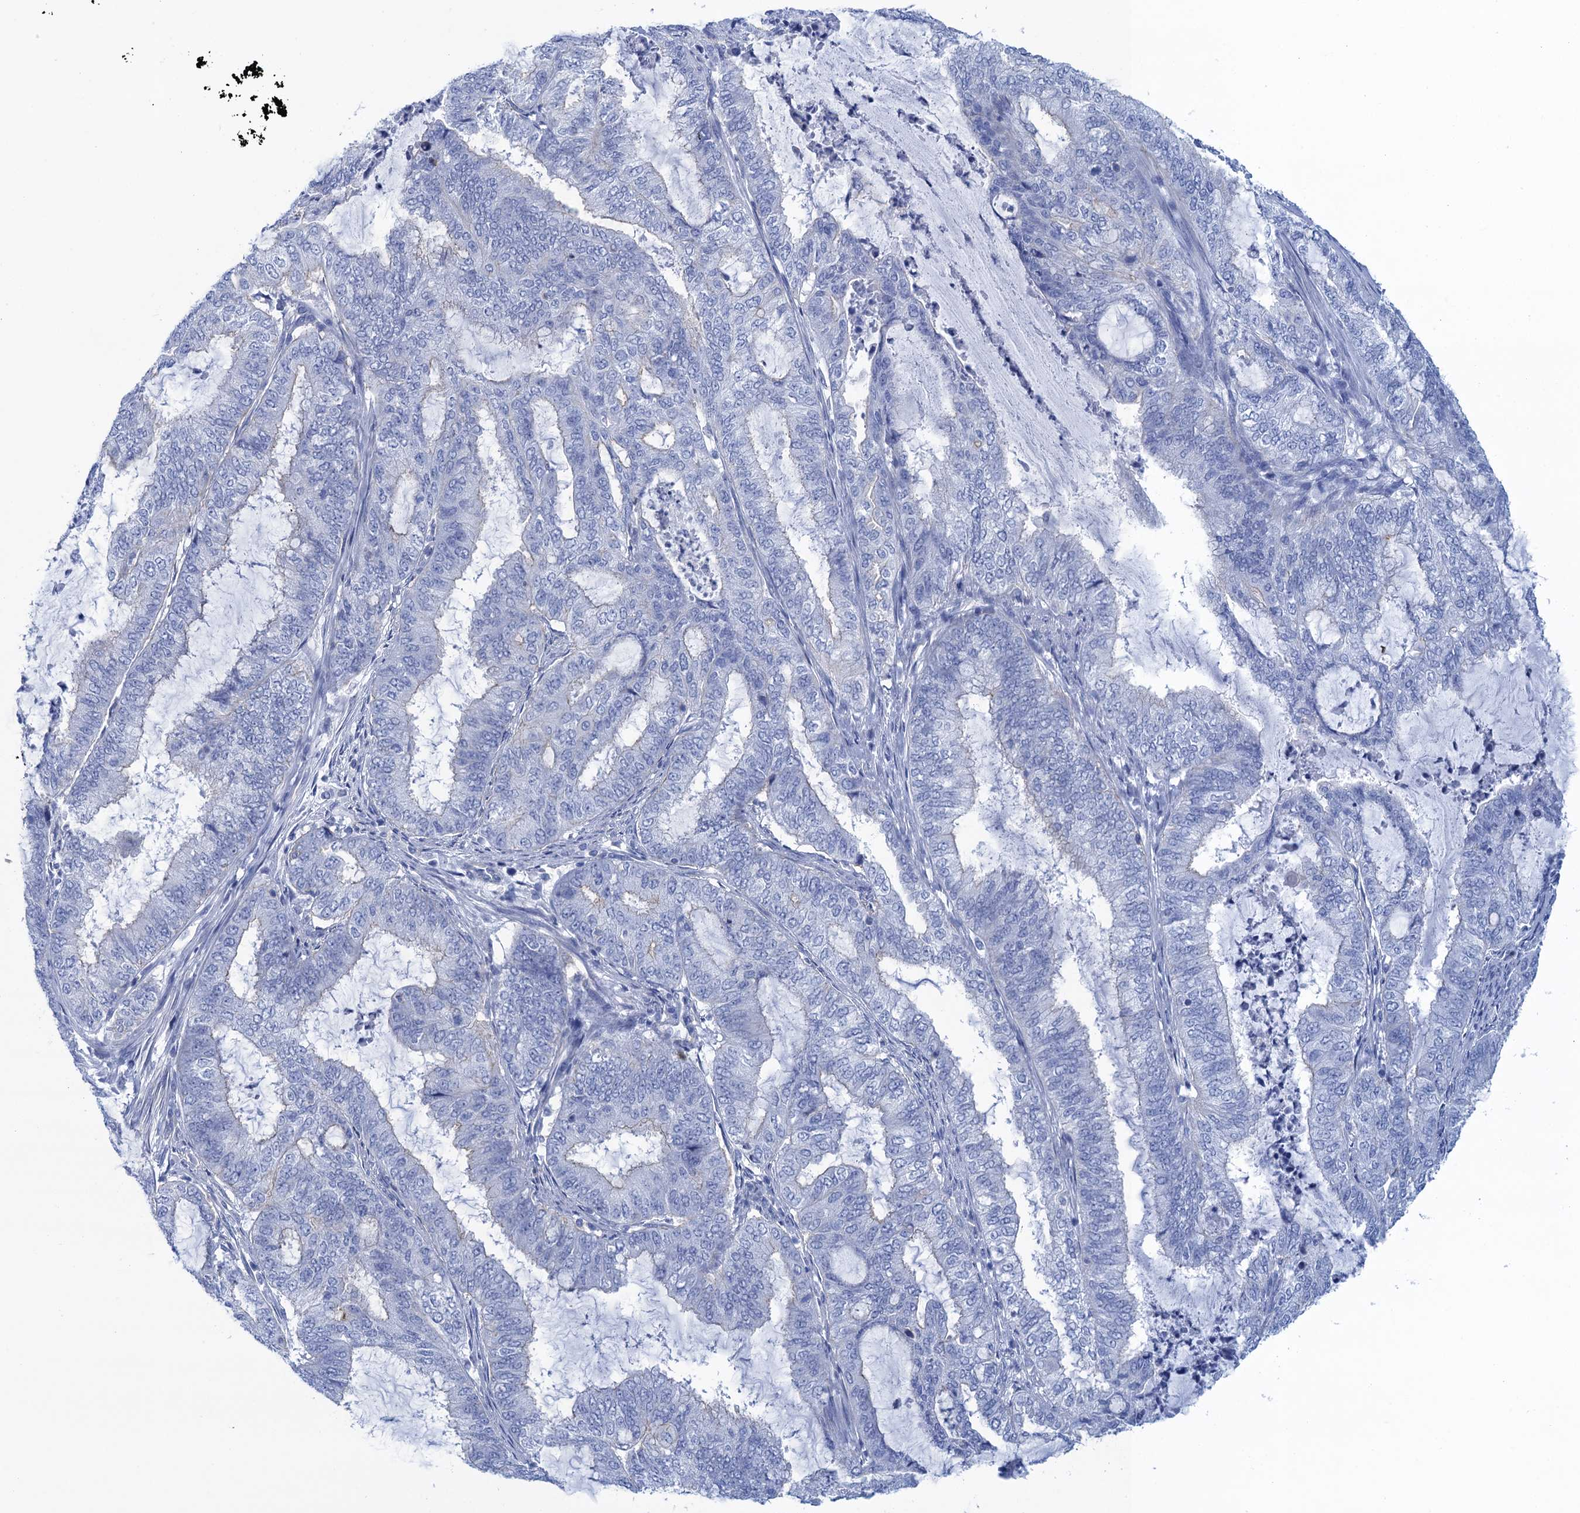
{"staining": {"intensity": "negative", "quantity": "none", "location": "none"}, "tissue": "endometrial cancer", "cell_type": "Tumor cells", "image_type": "cancer", "snomed": [{"axis": "morphology", "description": "Adenocarcinoma, NOS"}, {"axis": "topography", "description": "Endometrium"}], "caption": "A micrograph of human endometrial adenocarcinoma is negative for staining in tumor cells. The staining is performed using DAB brown chromogen with nuclei counter-stained in using hematoxylin.", "gene": "CALML5", "patient": {"sex": "female", "age": 51}}